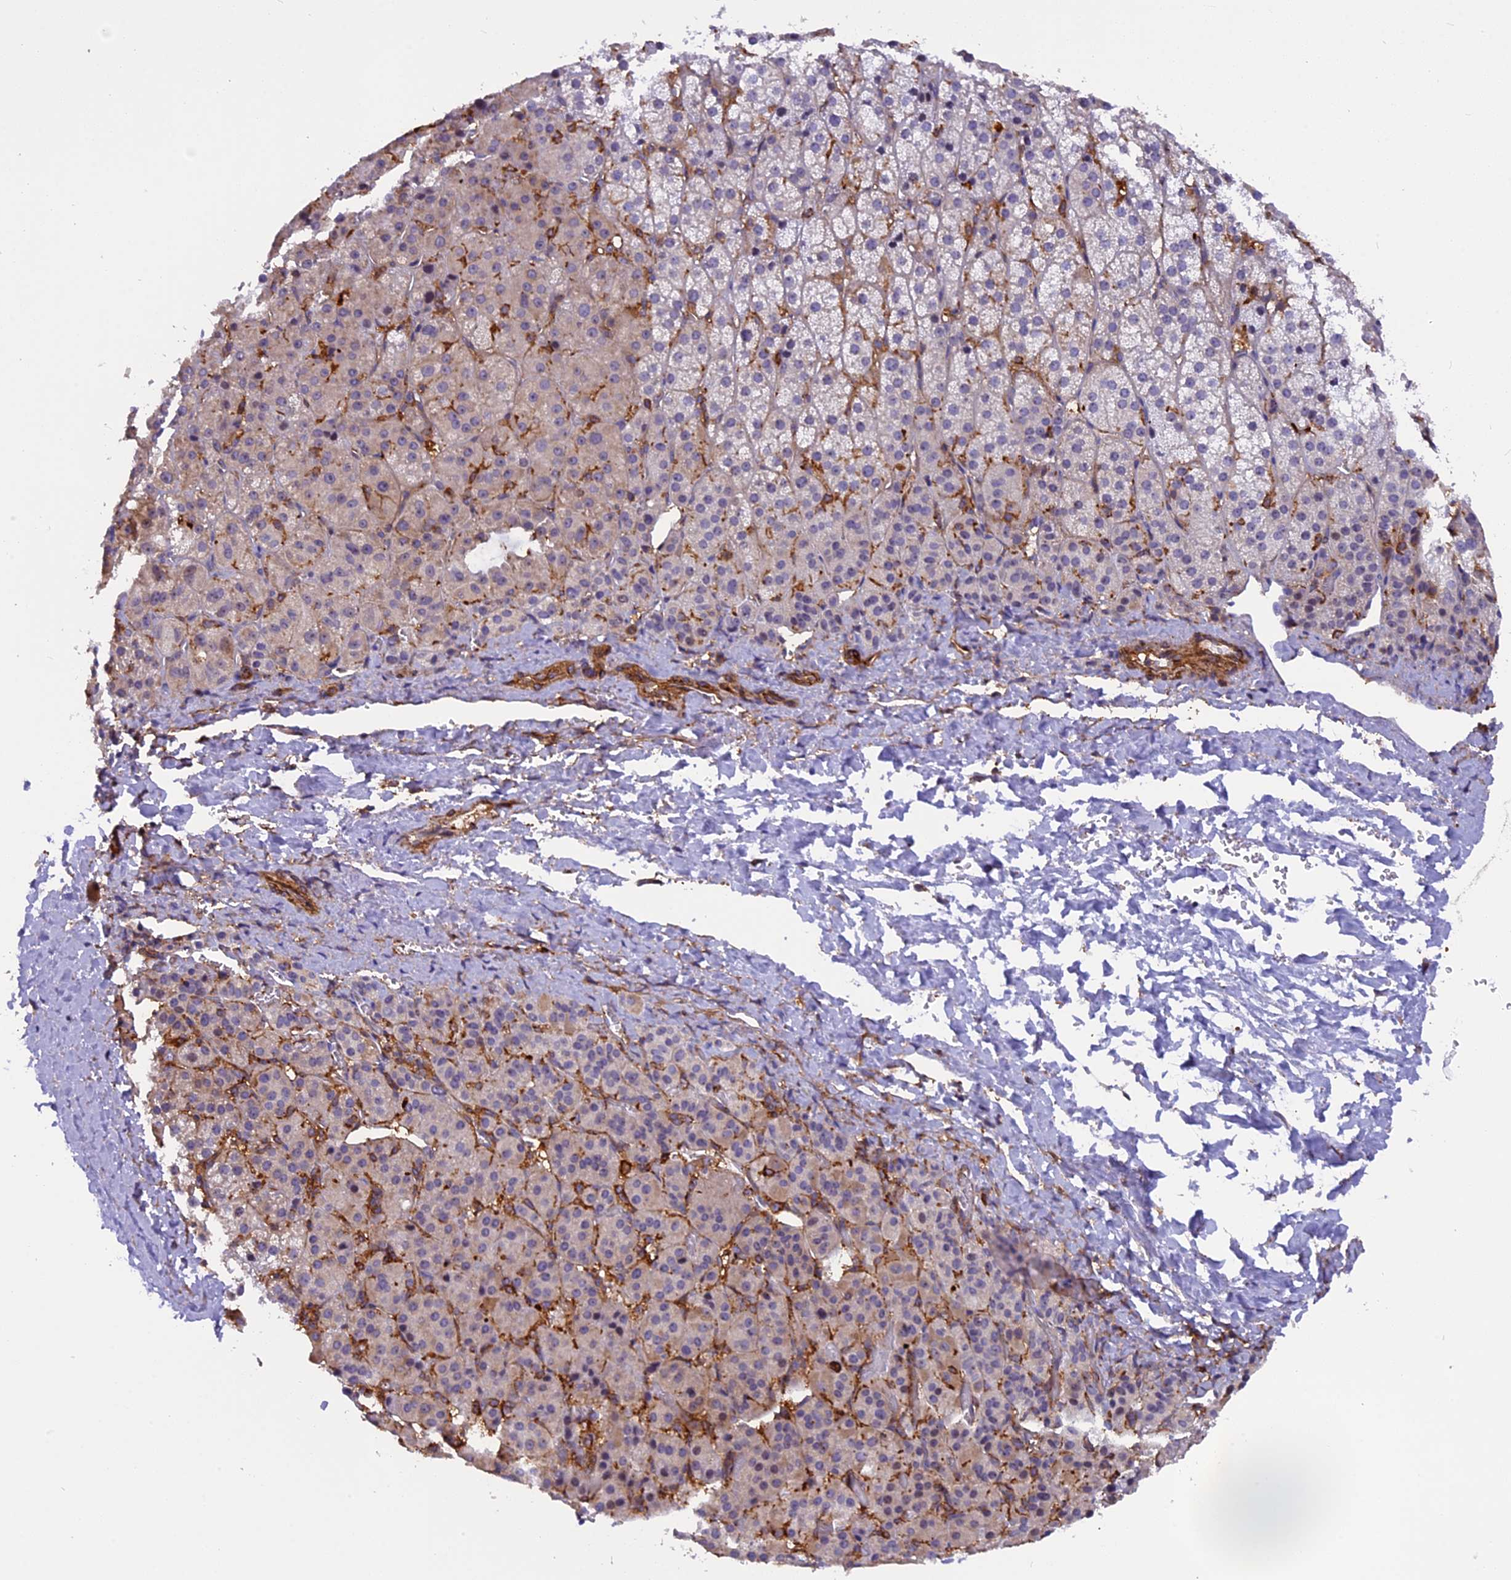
{"staining": {"intensity": "moderate", "quantity": "<25%", "location": "cytoplasmic/membranous"}, "tissue": "adrenal gland", "cell_type": "Glandular cells", "image_type": "normal", "snomed": [{"axis": "morphology", "description": "Normal tissue, NOS"}, {"axis": "topography", "description": "Adrenal gland"}], "caption": "IHC of benign adrenal gland shows low levels of moderate cytoplasmic/membranous staining in about <25% of glandular cells. (Brightfield microscopy of DAB IHC at high magnification).", "gene": "EHBP1L1", "patient": {"sex": "female", "age": 57}}